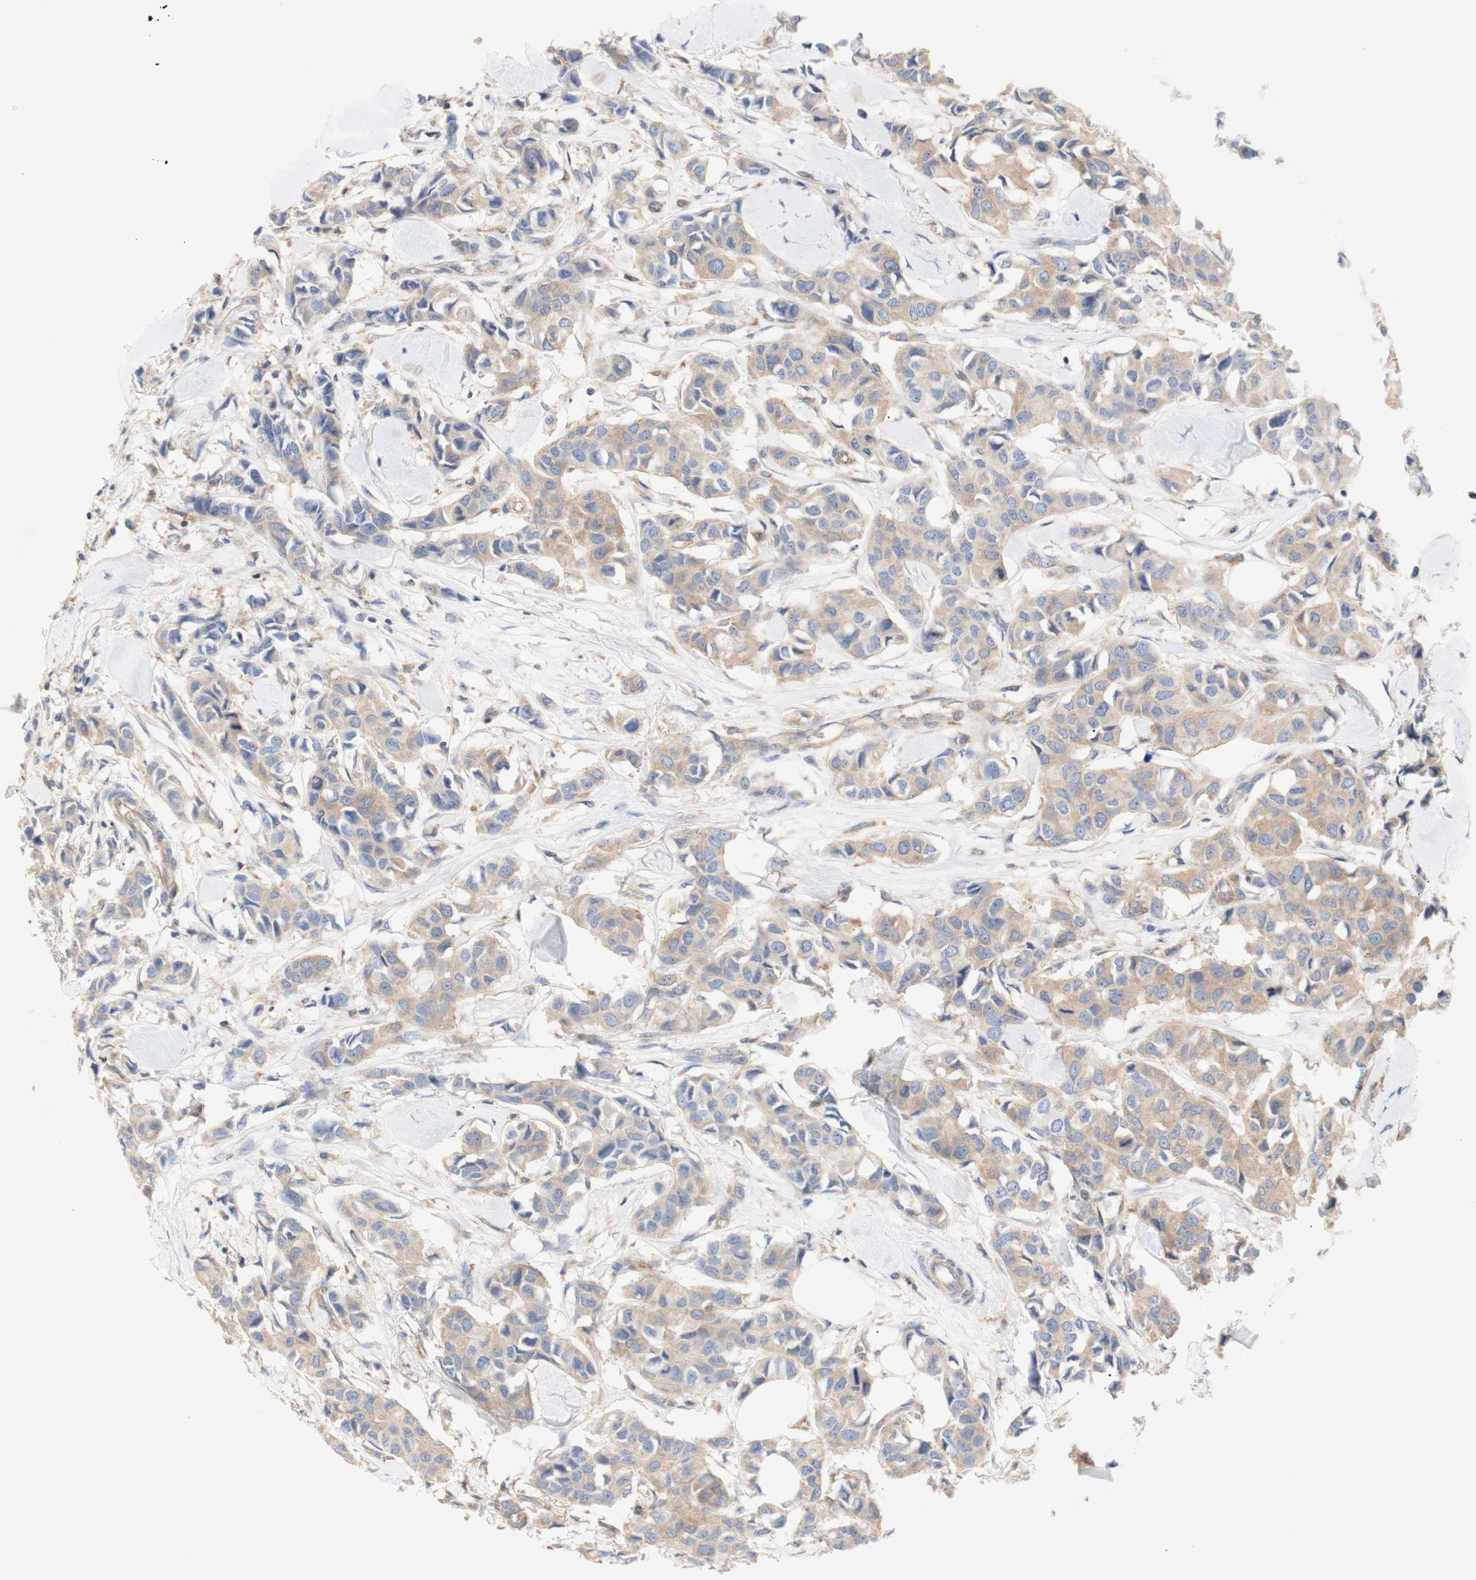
{"staining": {"intensity": "moderate", "quantity": ">75%", "location": "cytoplasmic/membranous"}, "tissue": "breast cancer", "cell_type": "Tumor cells", "image_type": "cancer", "snomed": [{"axis": "morphology", "description": "Duct carcinoma"}, {"axis": "topography", "description": "Breast"}], "caption": "Tumor cells show medium levels of moderate cytoplasmic/membranous expression in approximately >75% of cells in breast cancer.", "gene": "IKBKG", "patient": {"sex": "female", "age": 80}}